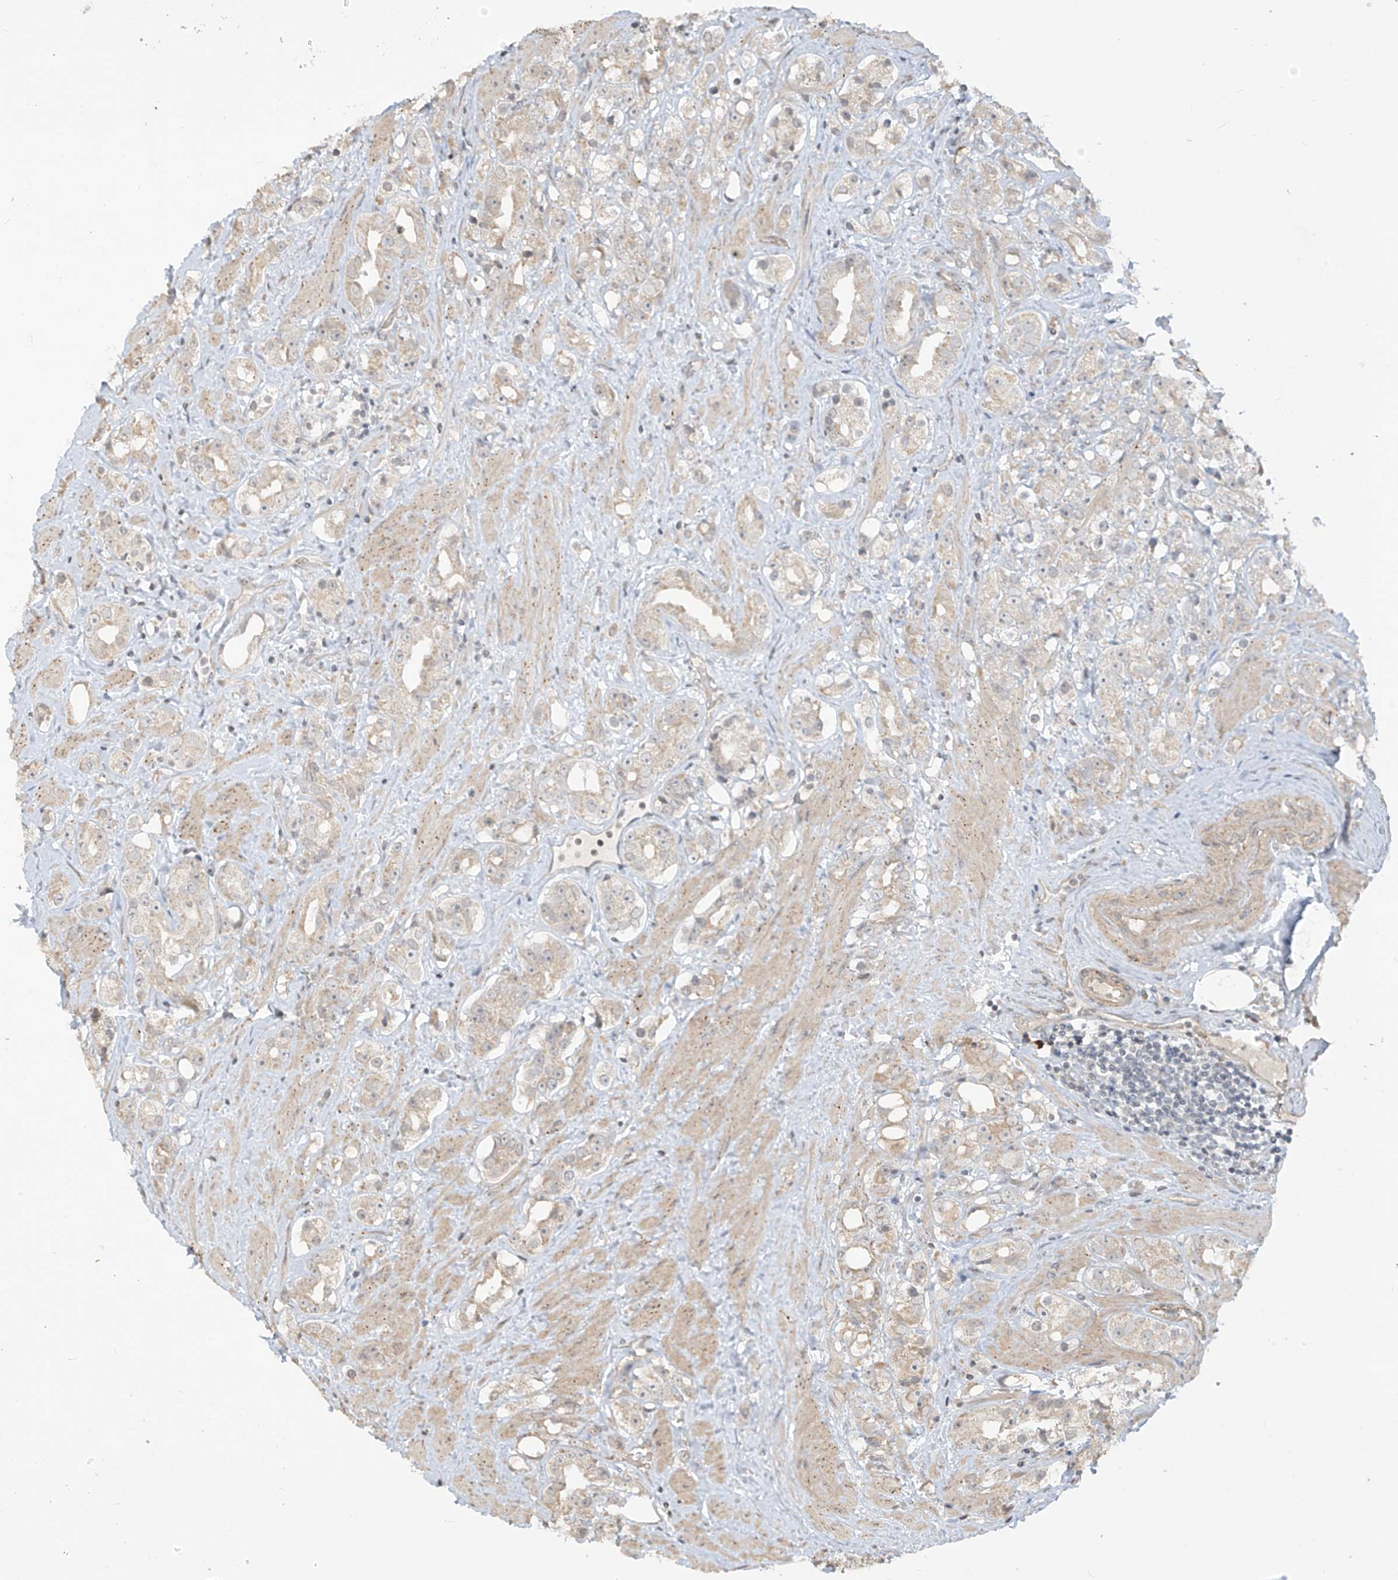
{"staining": {"intensity": "weak", "quantity": ">75%", "location": "cytoplasmic/membranous"}, "tissue": "prostate cancer", "cell_type": "Tumor cells", "image_type": "cancer", "snomed": [{"axis": "morphology", "description": "Adenocarcinoma, NOS"}, {"axis": "topography", "description": "Prostate"}], "caption": "The image displays immunohistochemical staining of adenocarcinoma (prostate). There is weak cytoplasmic/membranous expression is identified in about >75% of tumor cells. (DAB (3,3'-diaminobenzidine) = brown stain, brightfield microscopy at high magnification).", "gene": "DGKQ", "patient": {"sex": "male", "age": 79}}